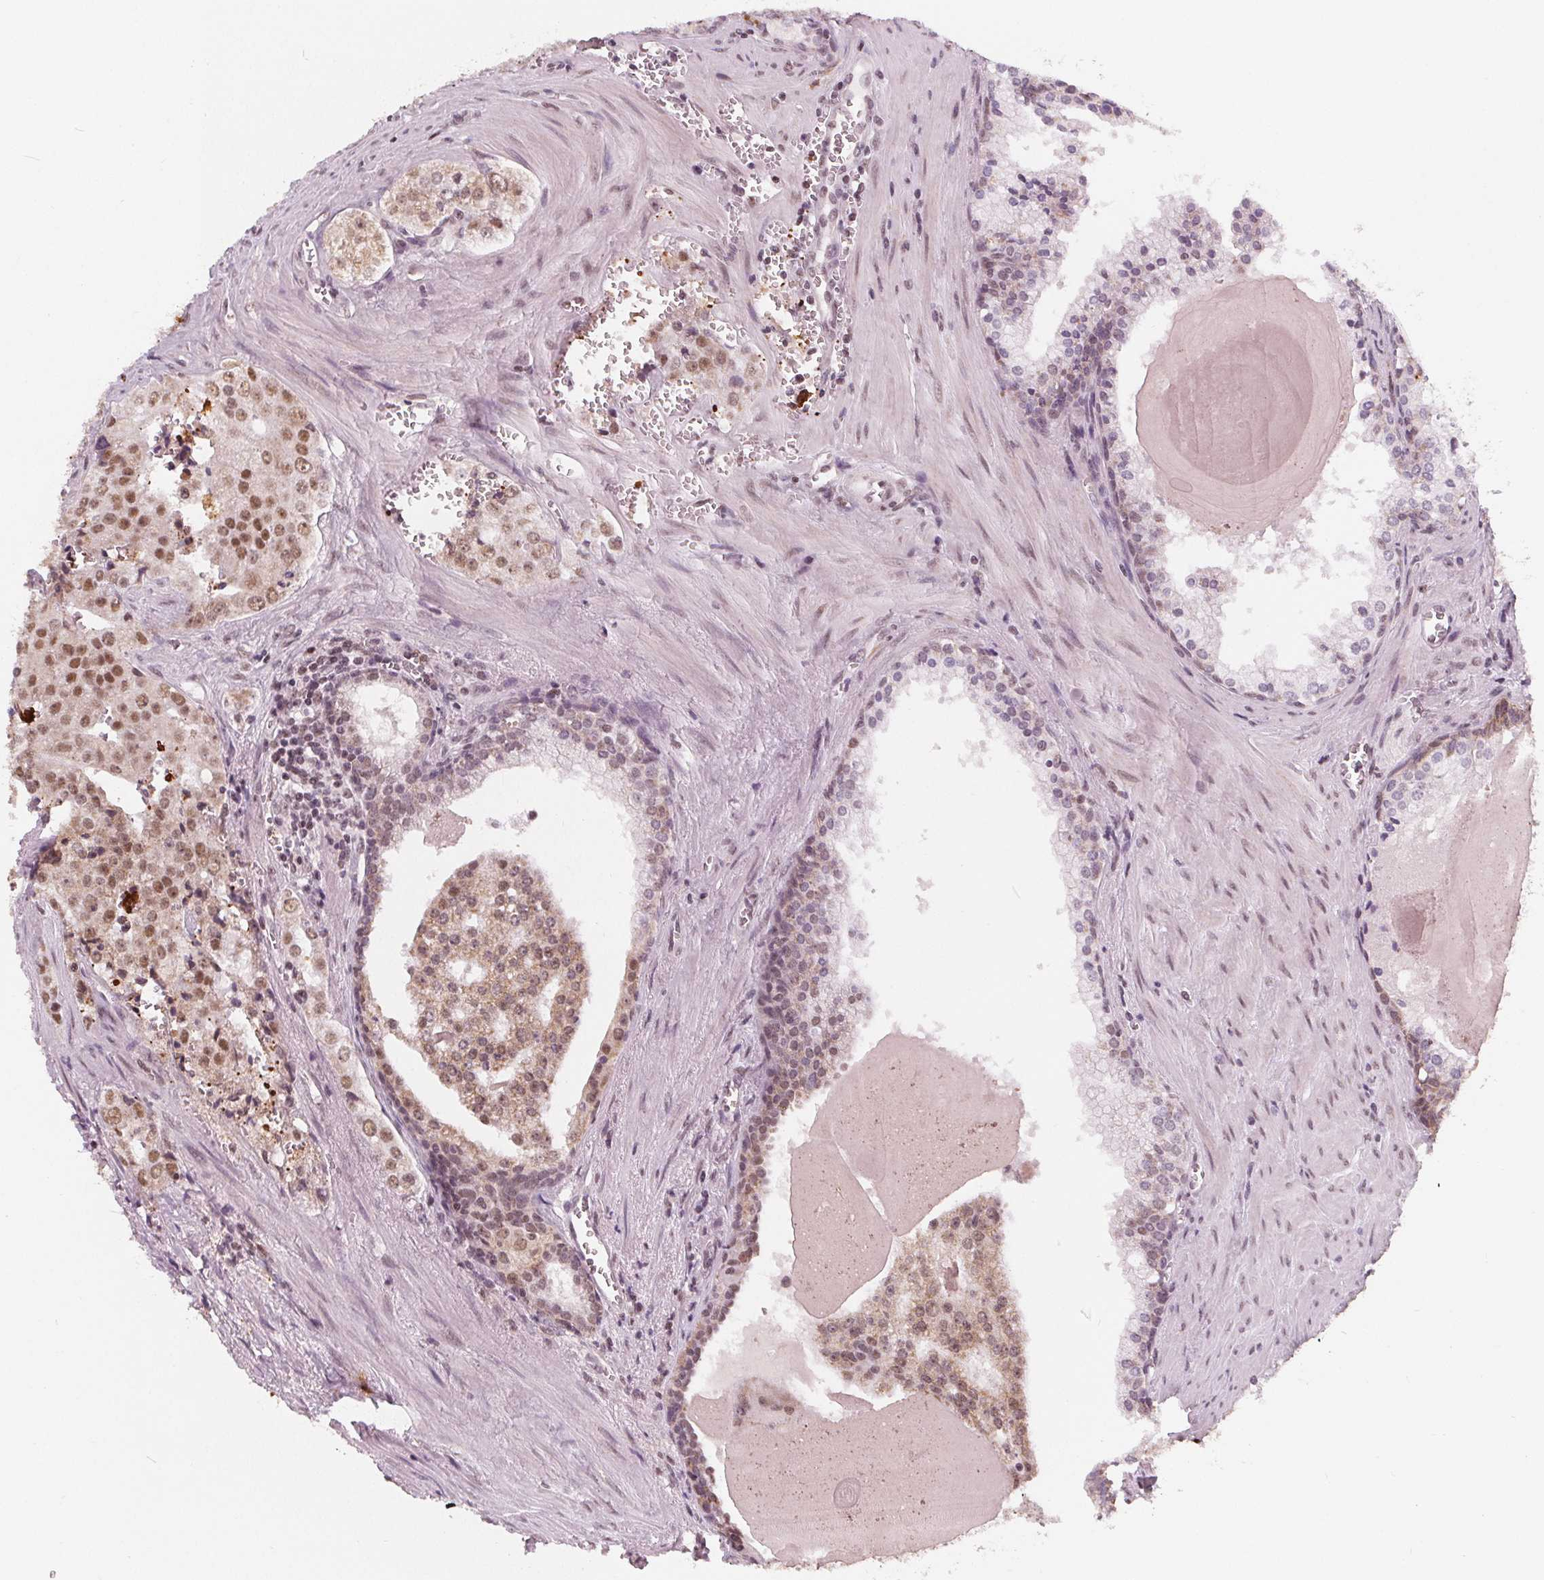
{"staining": {"intensity": "moderate", "quantity": "<25%", "location": "nuclear"}, "tissue": "prostate cancer", "cell_type": "Tumor cells", "image_type": "cancer", "snomed": [{"axis": "morphology", "description": "Adenocarcinoma, High grade"}, {"axis": "topography", "description": "Prostate"}], "caption": "Prostate high-grade adenocarcinoma stained for a protein demonstrates moderate nuclear positivity in tumor cells. (DAB (3,3'-diaminobenzidine) = brown stain, brightfield microscopy at high magnification).", "gene": "DPM2", "patient": {"sex": "male", "age": 68}}